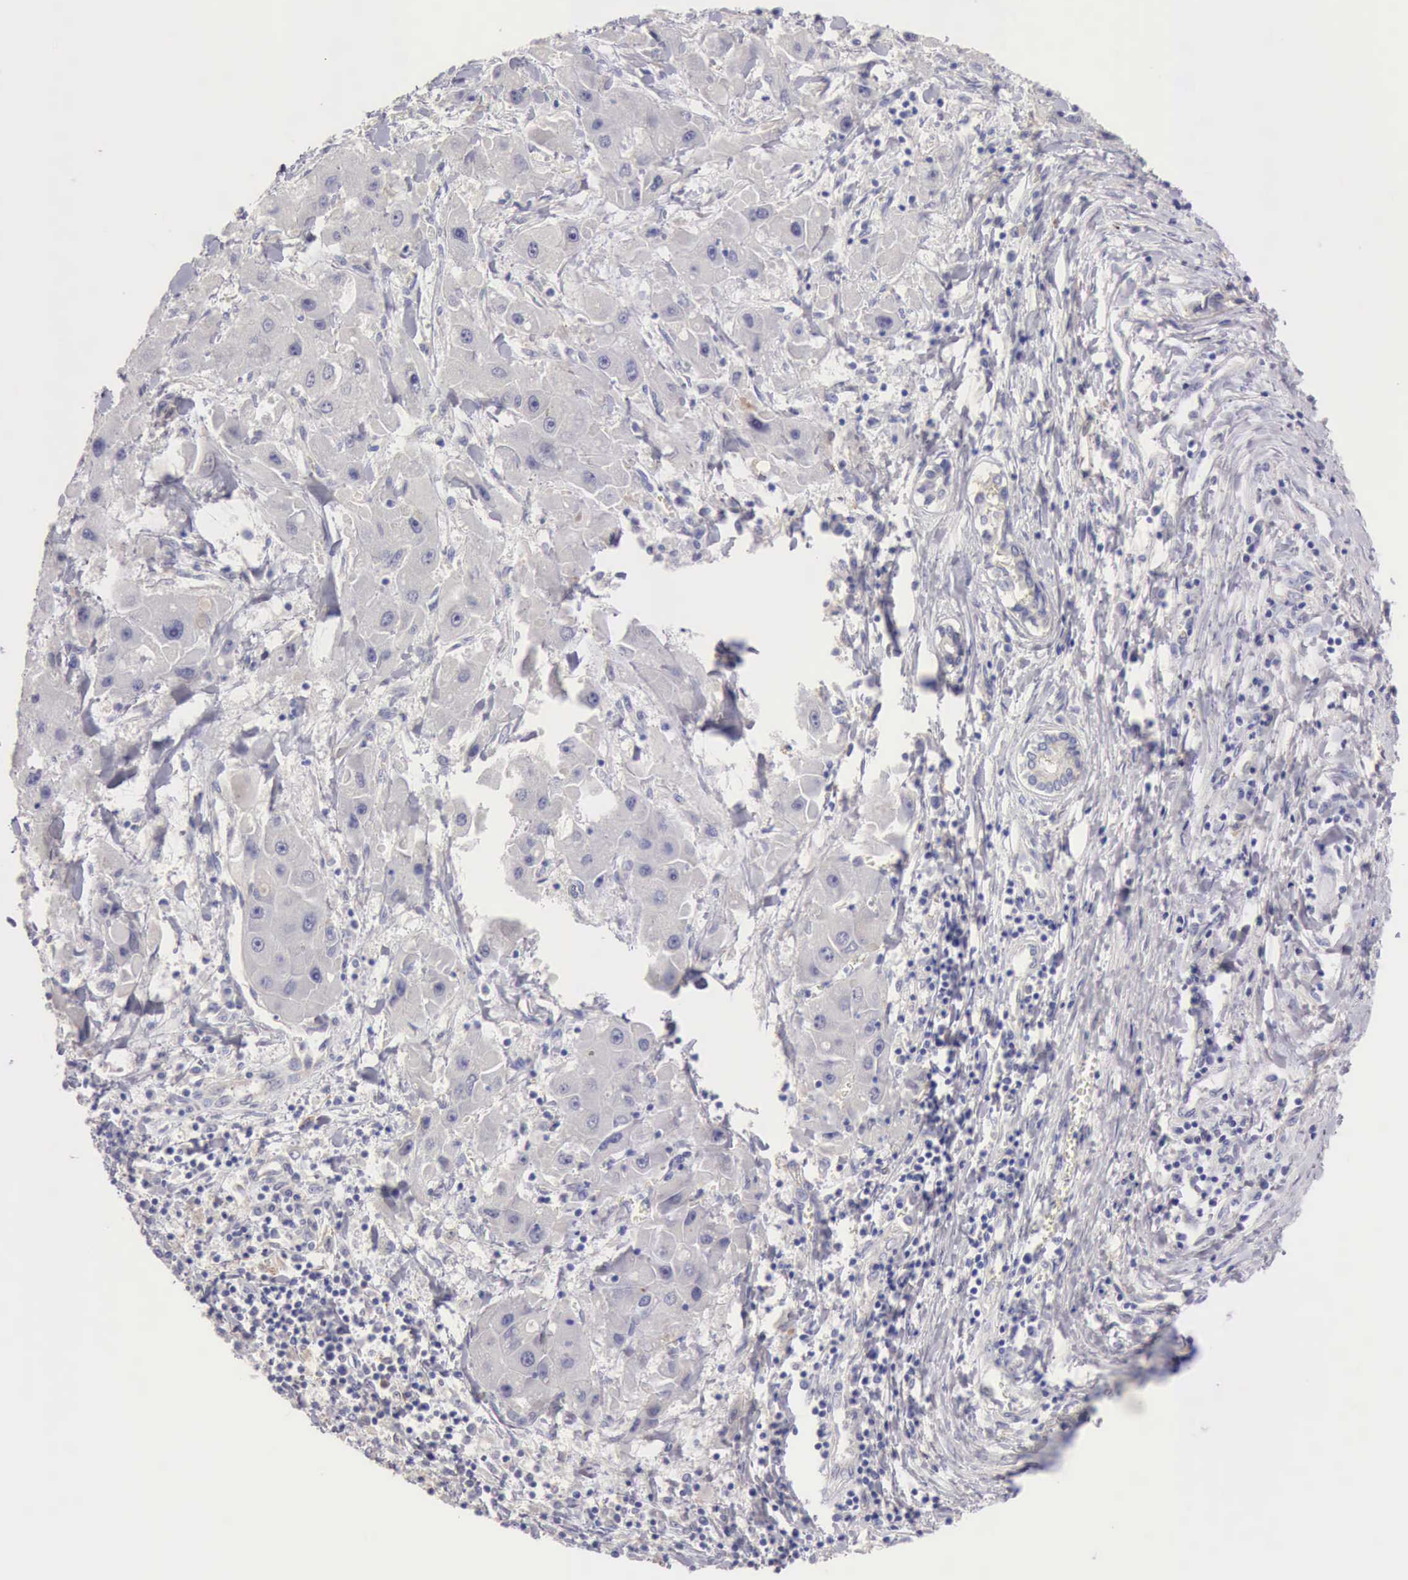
{"staining": {"intensity": "negative", "quantity": "none", "location": "none"}, "tissue": "liver cancer", "cell_type": "Tumor cells", "image_type": "cancer", "snomed": [{"axis": "morphology", "description": "Carcinoma, Hepatocellular, NOS"}, {"axis": "topography", "description": "Liver"}], "caption": "This is a image of IHC staining of liver cancer, which shows no staining in tumor cells.", "gene": "APP", "patient": {"sex": "male", "age": 24}}